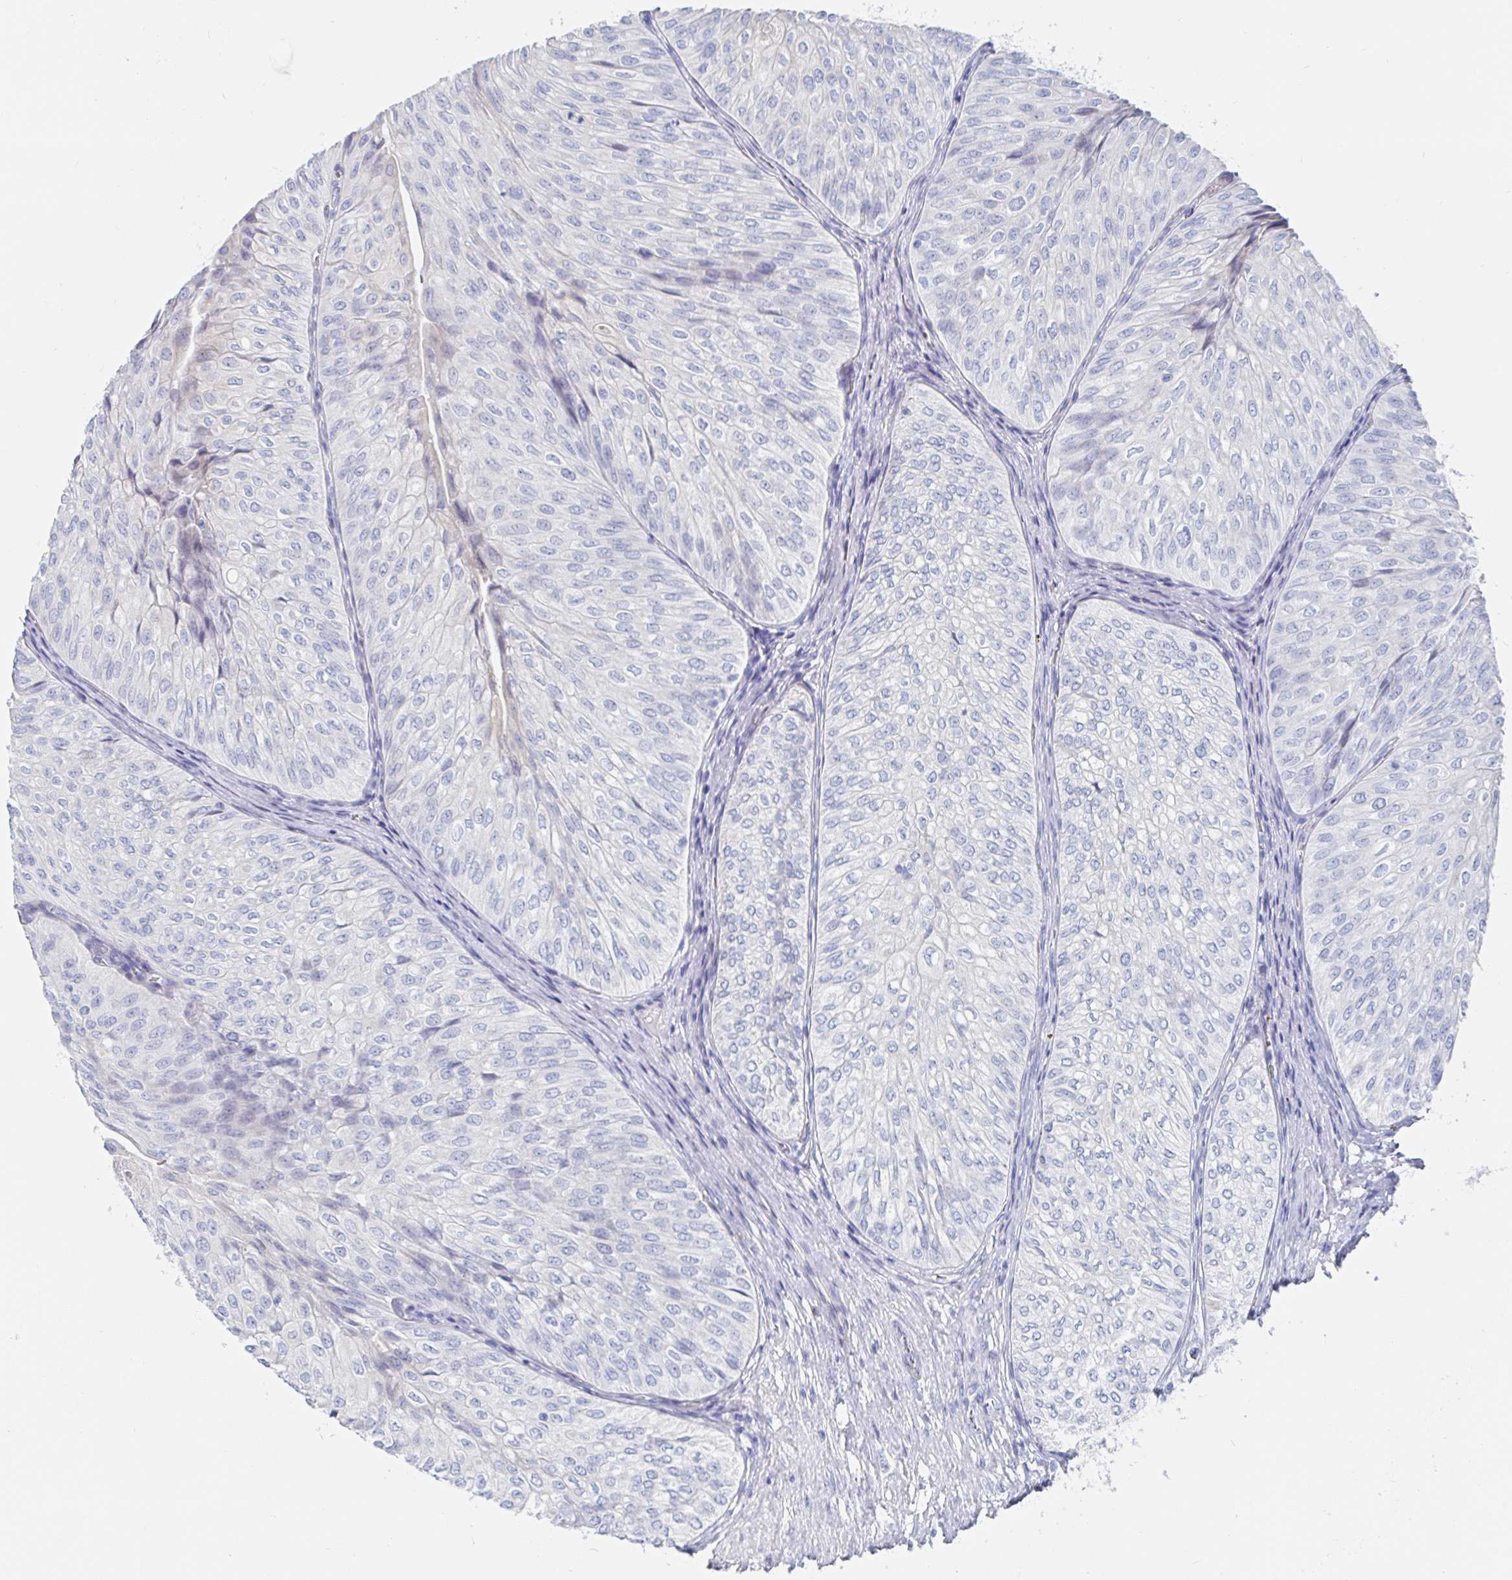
{"staining": {"intensity": "negative", "quantity": "none", "location": "none"}, "tissue": "urothelial cancer", "cell_type": "Tumor cells", "image_type": "cancer", "snomed": [{"axis": "morphology", "description": "Urothelial carcinoma, NOS"}, {"axis": "topography", "description": "Urinary bladder"}], "caption": "This photomicrograph is of transitional cell carcinoma stained with immunohistochemistry to label a protein in brown with the nuclei are counter-stained blue. There is no staining in tumor cells.", "gene": "PACSIN1", "patient": {"sex": "male", "age": 62}}